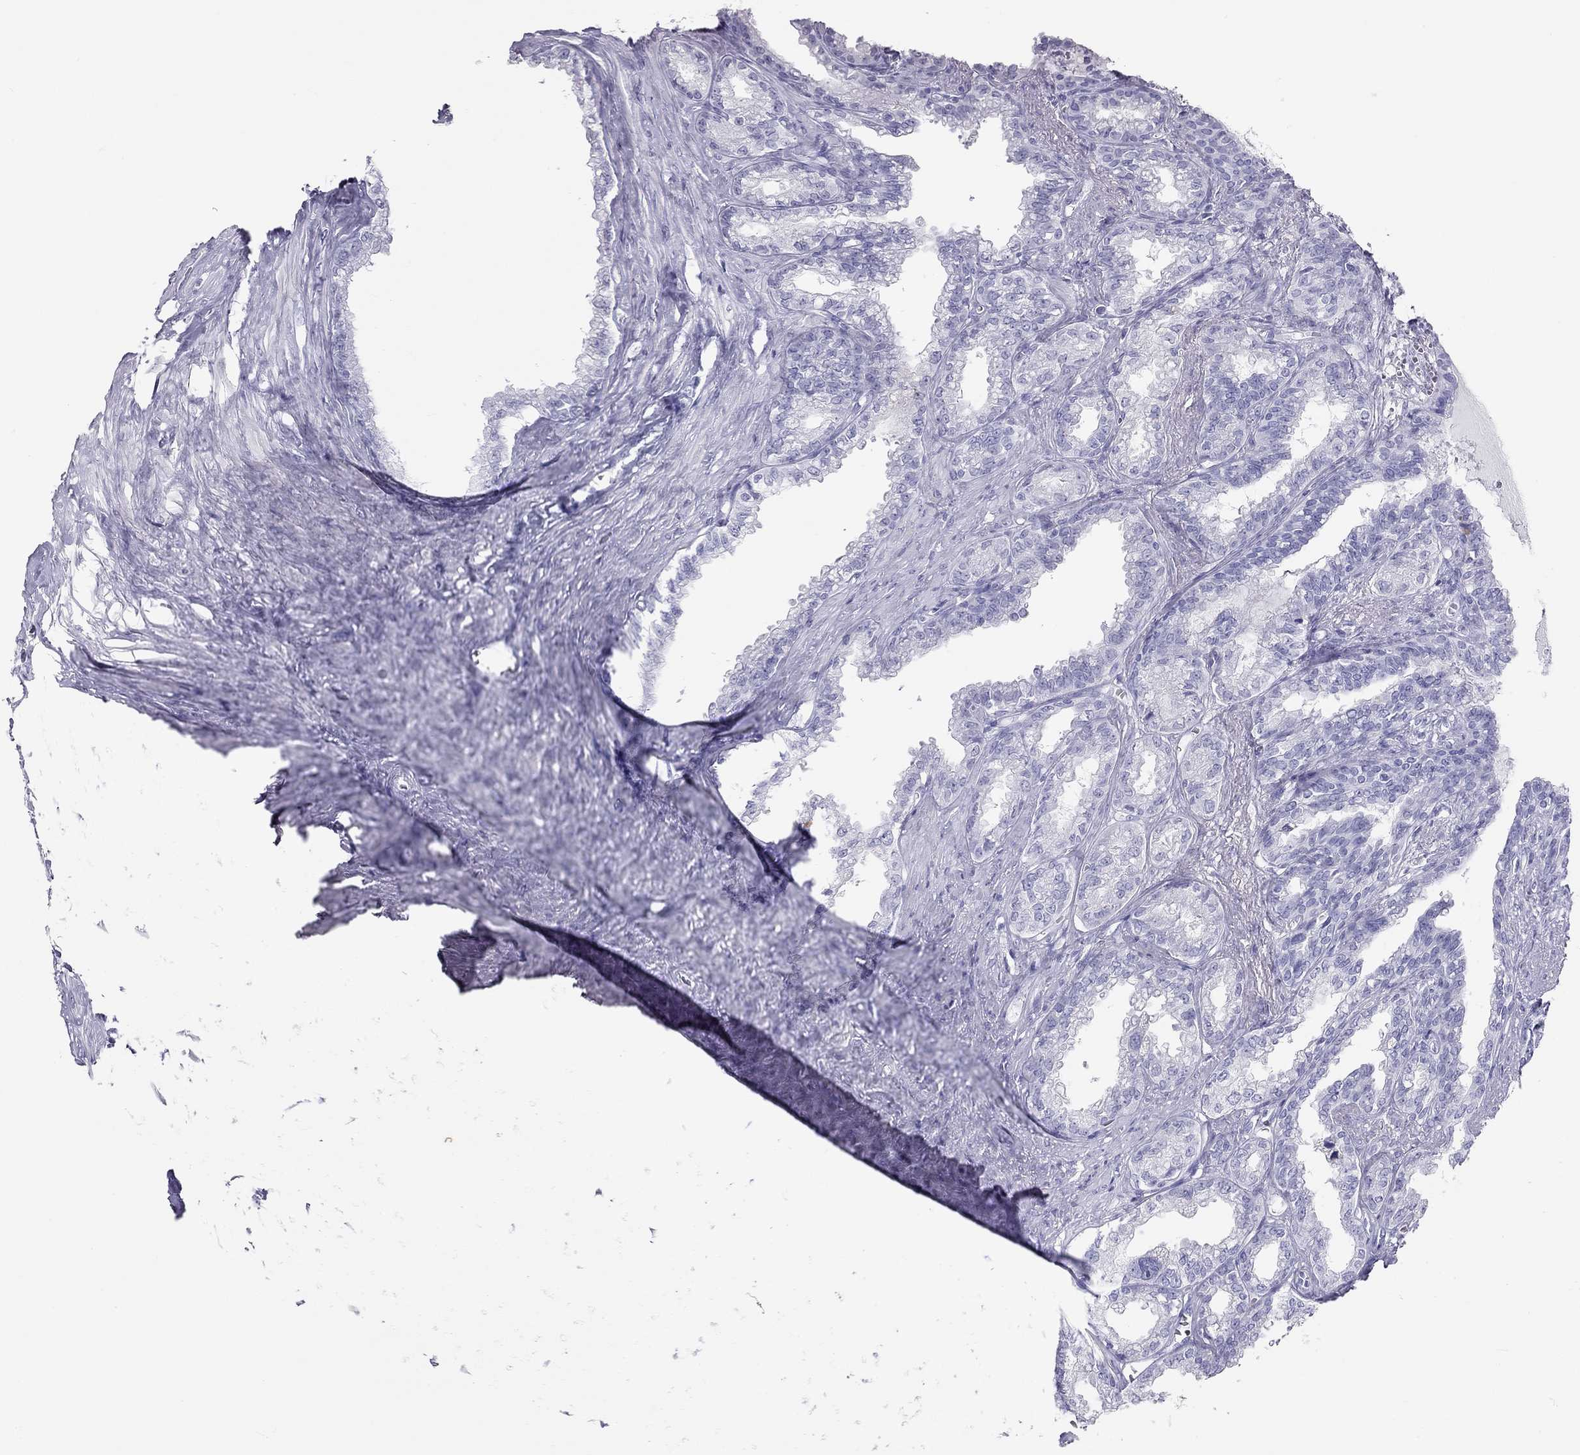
{"staining": {"intensity": "negative", "quantity": "none", "location": "none"}, "tissue": "seminal vesicle", "cell_type": "Glandular cells", "image_type": "normal", "snomed": [{"axis": "morphology", "description": "Normal tissue, NOS"}, {"axis": "morphology", "description": "Urothelial carcinoma, NOS"}, {"axis": "topography", "description": "Urinary bladder"}, {"axis": "topography", "description": "Seminal veicle"}], "caption": "Photomicrograph shows no protein positivity in glandular cells of unremarkable seminal vesicle. (DAB (3,3'-diaminobenzidine) IHC, high magnification).", "gene": "KLRG1", "patient": {"sex": "male", "age": 76}}